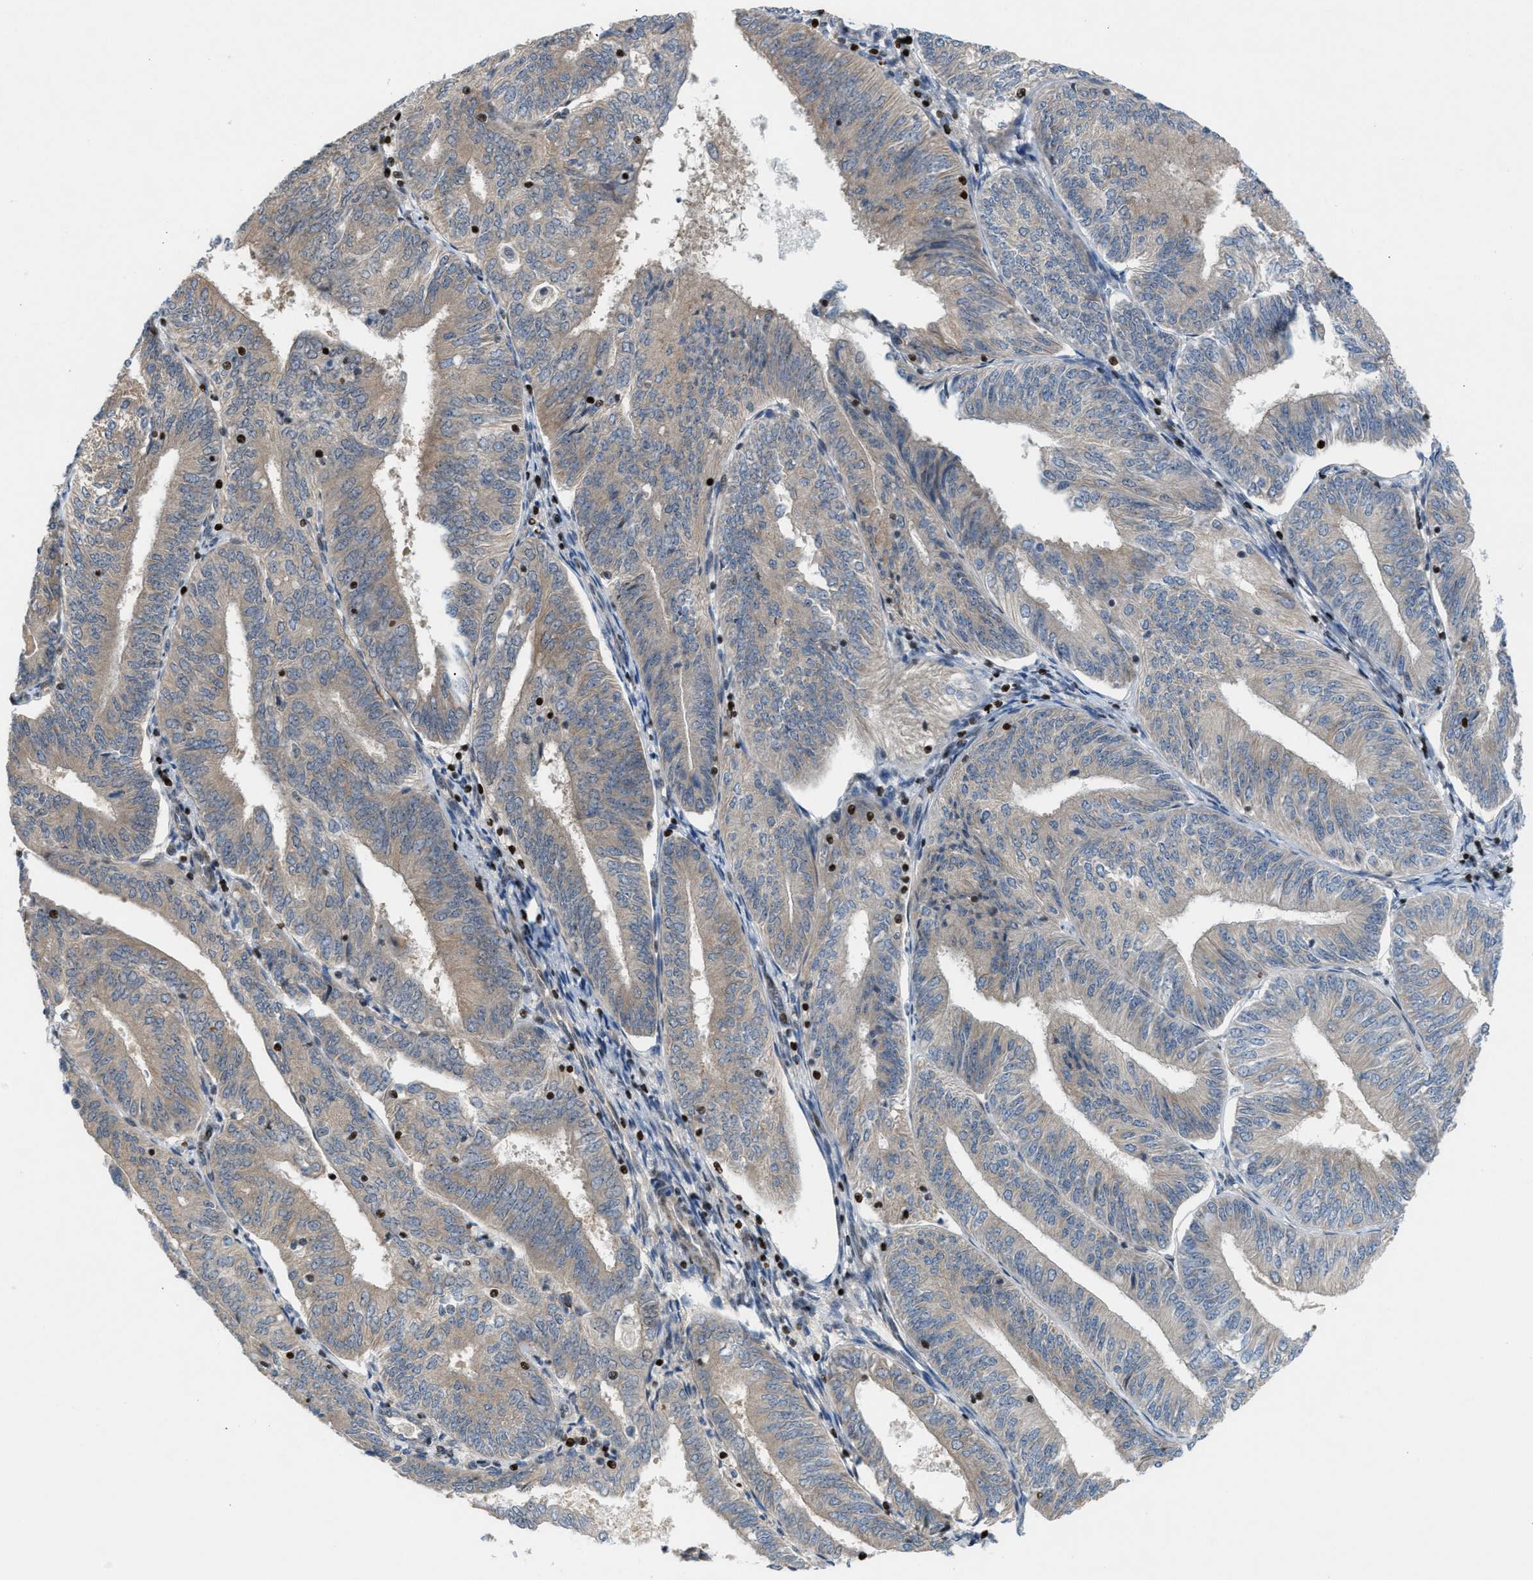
{"staining": {"intensity": "weak", "quantity": "<25%", "location": "cytoplasmic/membranous"}, "tissue": "endometrial cancer", "cell_type": "Tumor cells", "image_type": "cancer", "snomed": [{"axis": "morphology", "description": "Adenocarcinoma, NOS"}, {"axis": "topography", "description": "Endometrium"}], "caption": "IHC image of endometrial cancer stained for a protein (brown), which shows no positivity in tumor cells. (DAB immunohistochemistry (IHC), high magnification).", "gene": "ZNF276", "patient": {"sex": "female", "age": 58}}